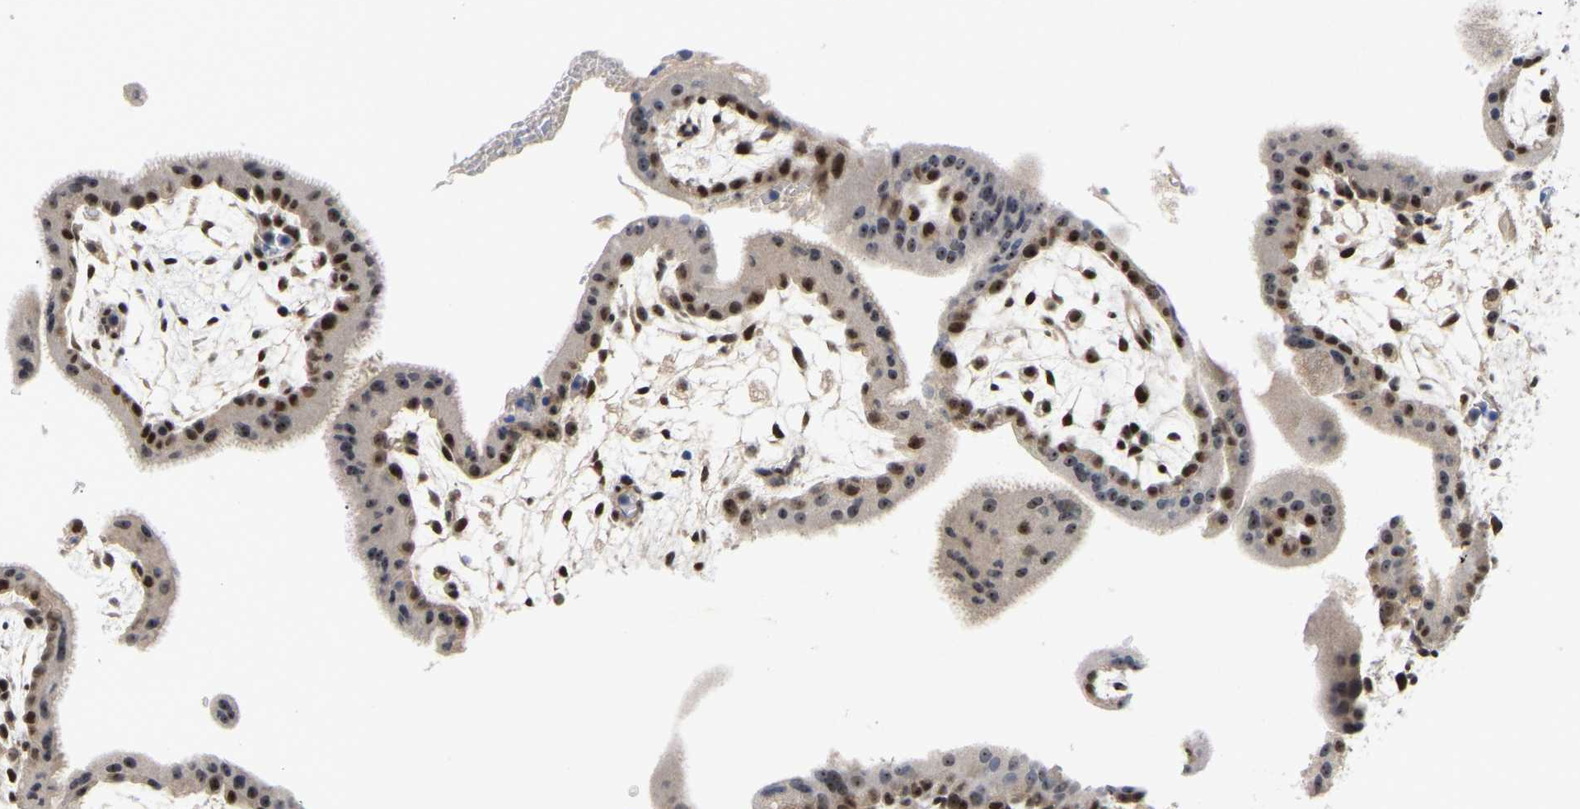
{"staining": {"intensity": "strong", "quantity": "<25%", "location": "nuclear"}, "tissue": "placenta", "cell_type": "Trophoblastic cells", "image_type": "normal", "snomed": [{"axis": "morphology", "description": "Normal tissue, NOS"}, {"axis": "topography", "description": "Placenta"}], "caption": "Placenta stained with a brown dye shows strong nuclear positive expression in about <25% of trophoblastic cells.", "gene": "NLE1", "patient": {"sex": "female", "age": 35}}